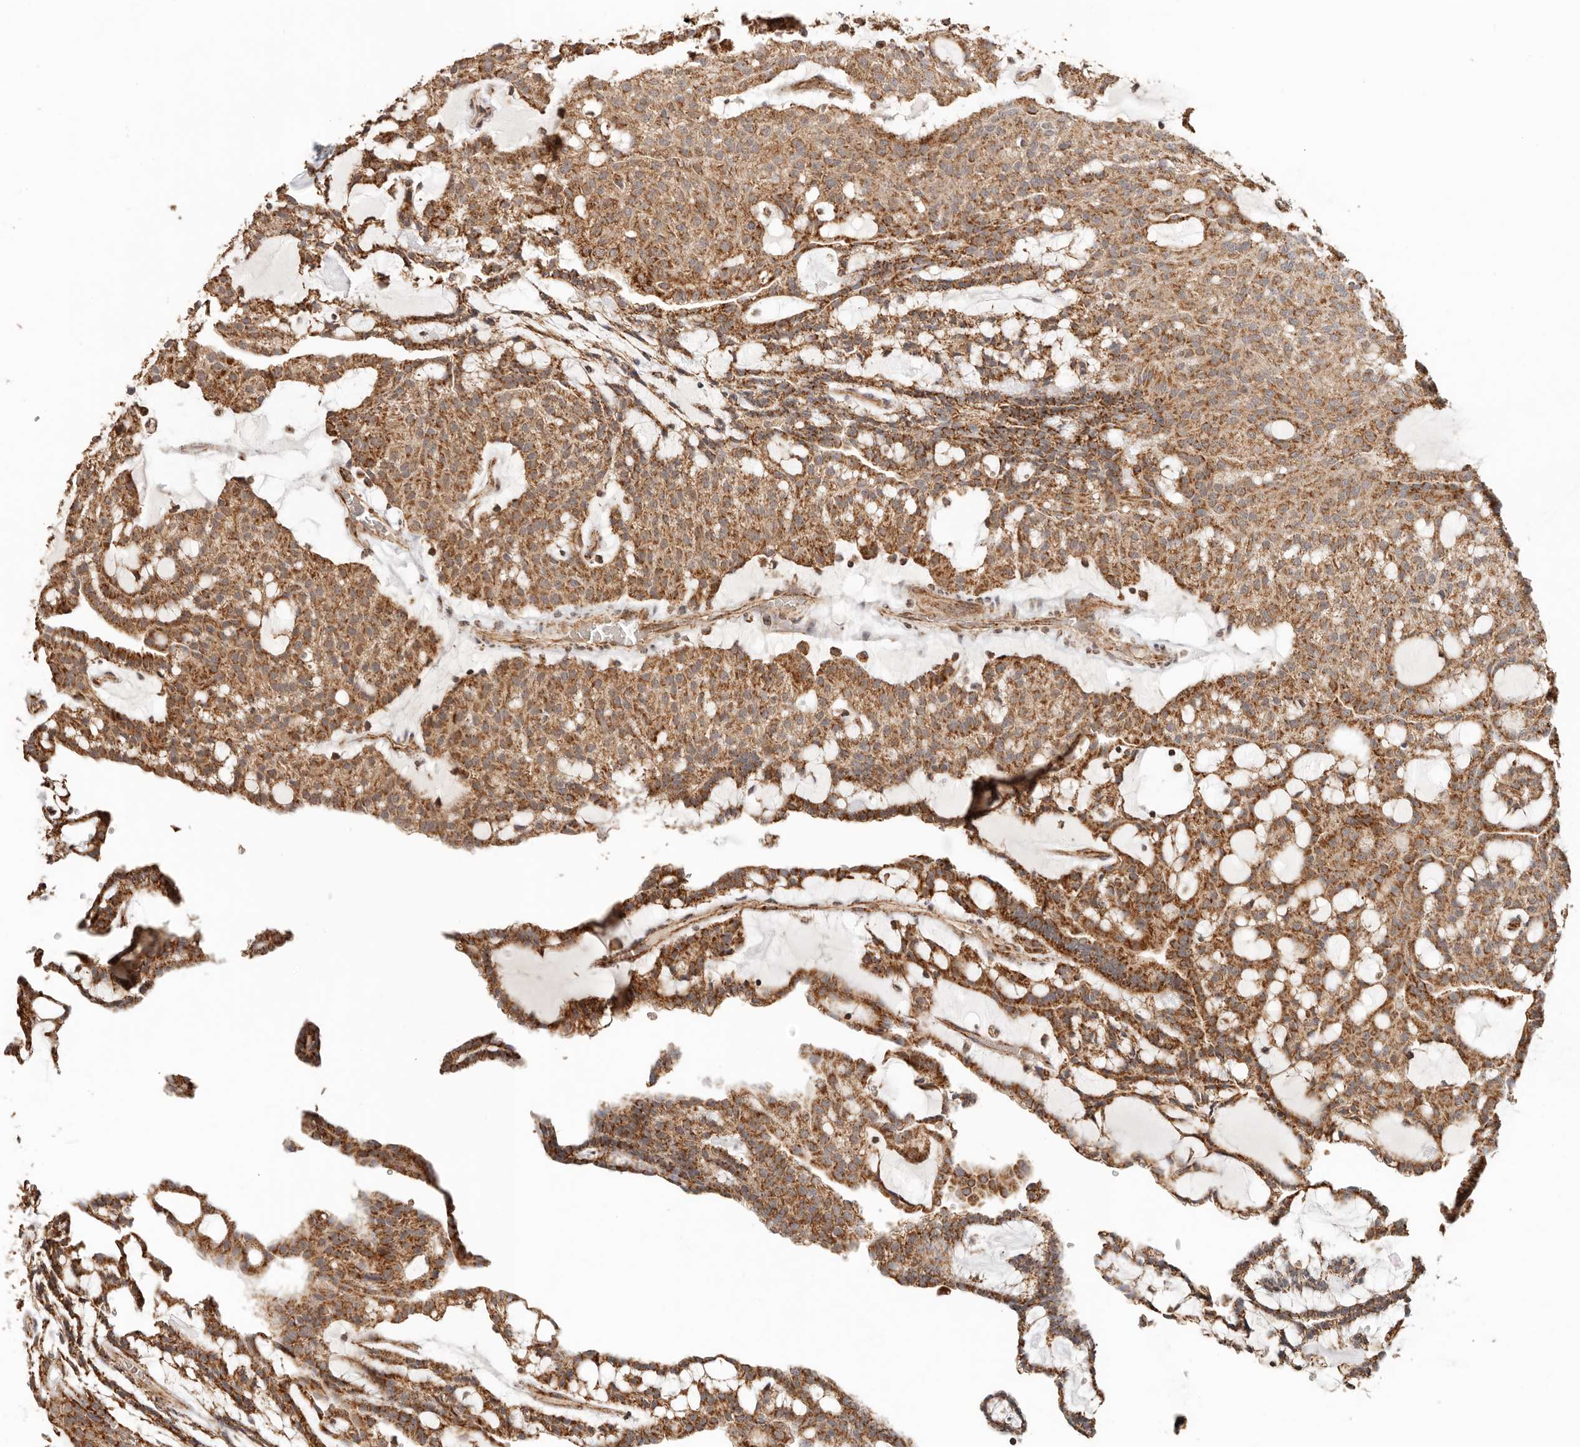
{"staining": {"intensity": "strong", "quantity": ">75%", "location": "cytoplasmic/membranous"}, "tissue": "renal cancer", "cell_type": "Tumor cells", "image_type": "cancer", "snomed": [{"axis": "morphology", "description": "Adenocarcinoma, NOS"}, {"axis": "topography", "description": "Kidney"}], "caption": "Human adenocarcinoma (renal) stained with a protein marker displays strong staining in tumor cells.", "gene": "NDUFB11", "patient": {"sex": "male", "age": 63}}